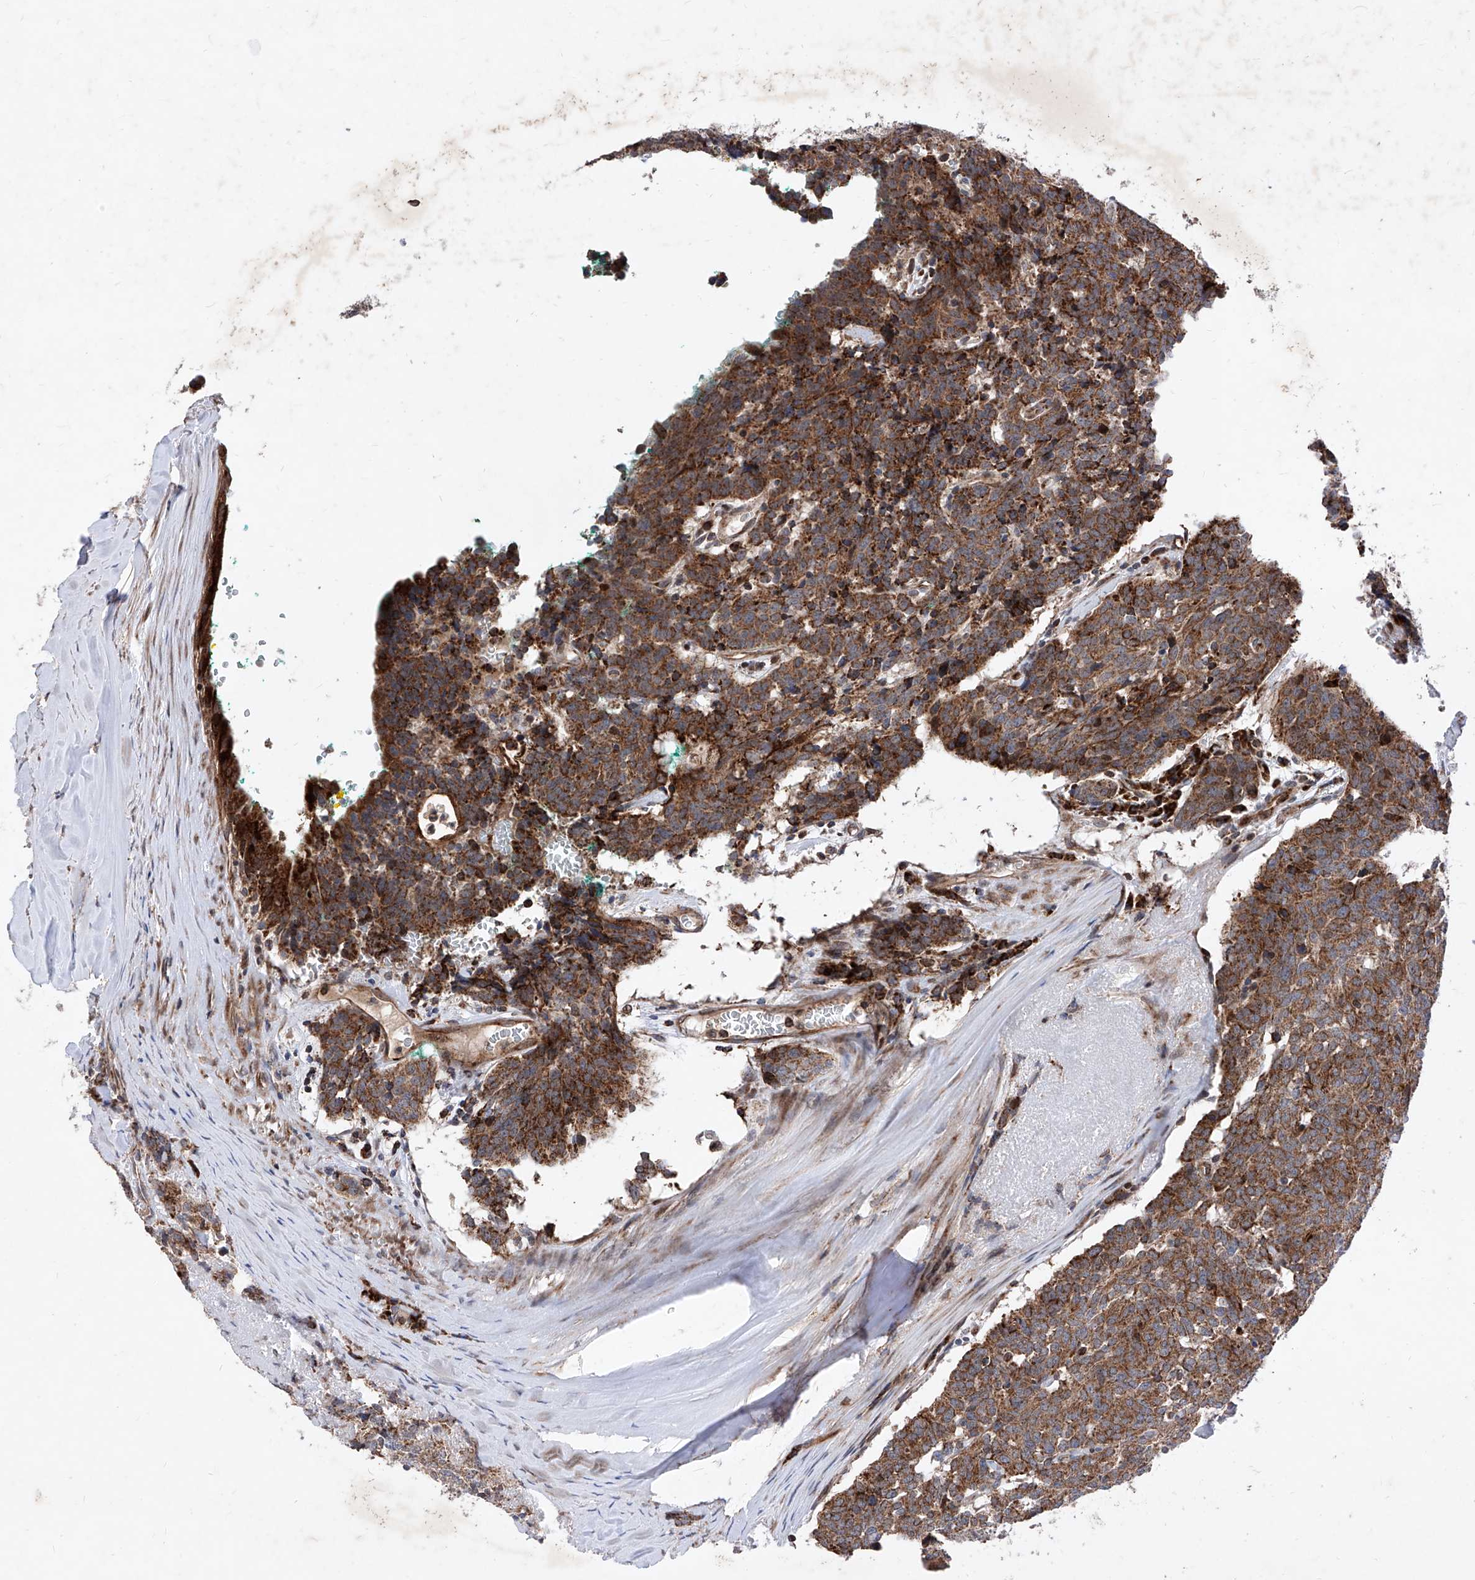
{"staining": {"intensity": "strong", "quantity": ">75%", "location": "cytoplasmic/membranous"}, "tissue": "carcinoid", "cell_type": "Tumor cells", "image_type": "cancer", "snomed": [{"axis": "morphology", "description": "Carcinoid, malignant, NOS"}, {"axis": "topography", "description": "Lung"}], "caption": "Brown immunohistochemical staining in human carcinoid displays strong cytoplasmic/membranous staining in approximately >75% of tumor cells.", "gene": "SEMA6A", "patient": {"sex": "female", "age": 46}}